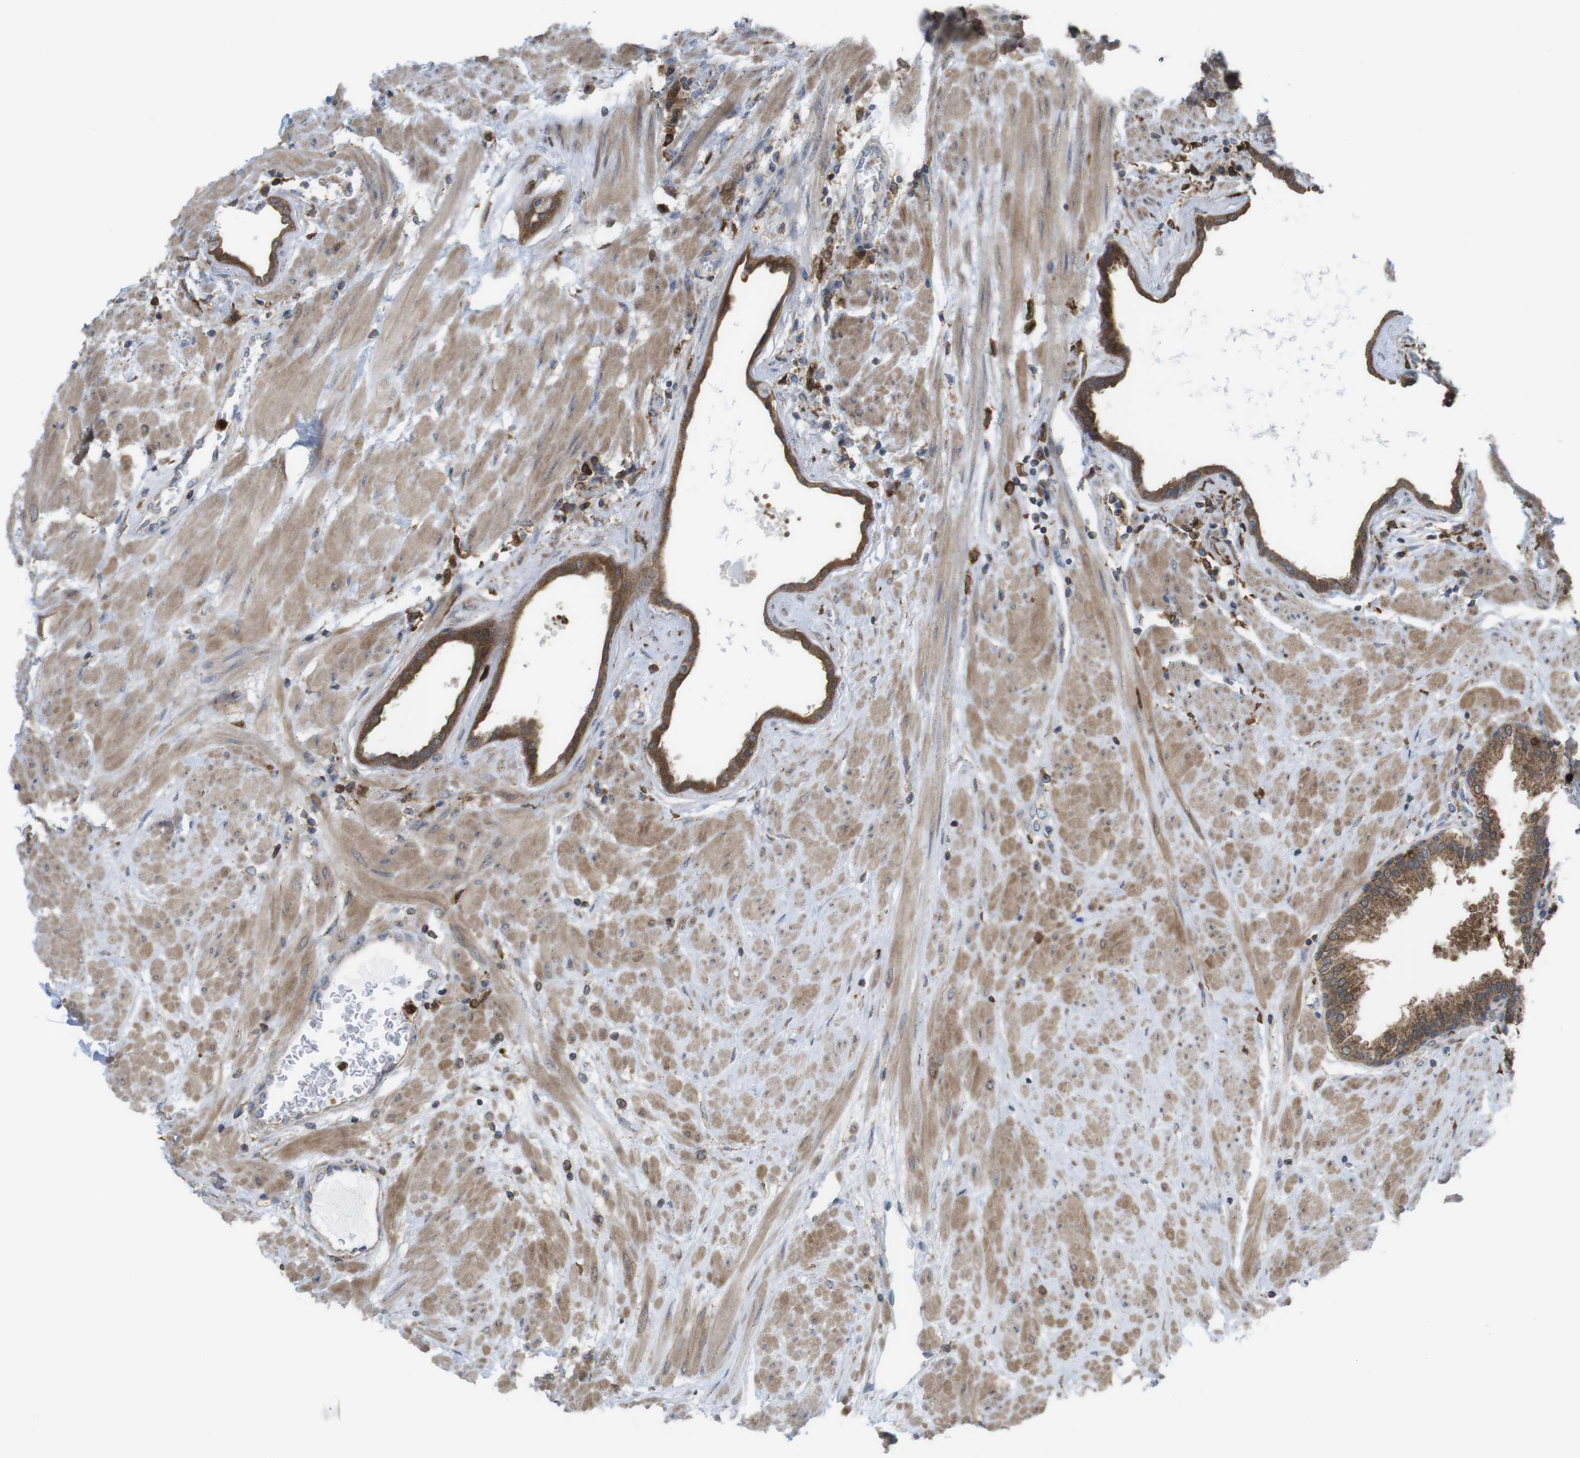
{"staining": {"intensity": "strong", "quantity": ">75%", "location": "cytoplasmic/membranous"}, "tissue": "prostate", "cell_type": "Glandular cells", "image_type": "normal", "snomed": [{"axis": "morphology", "description": "Normal tissue, NOS"}, {"axis": "topography", "description": "Prostate"}], "caption": "This histopathology image demonstrates normal prostate stained with immunohistochemistry (IHC) to label a protein in brown. The cytoplasmic/membranous of glandular cells show strong positivity for the protein. Nuclei are counter-stained blue.", "gene": "PRKCD", "patient": {"sex": "male", "age": 51}}